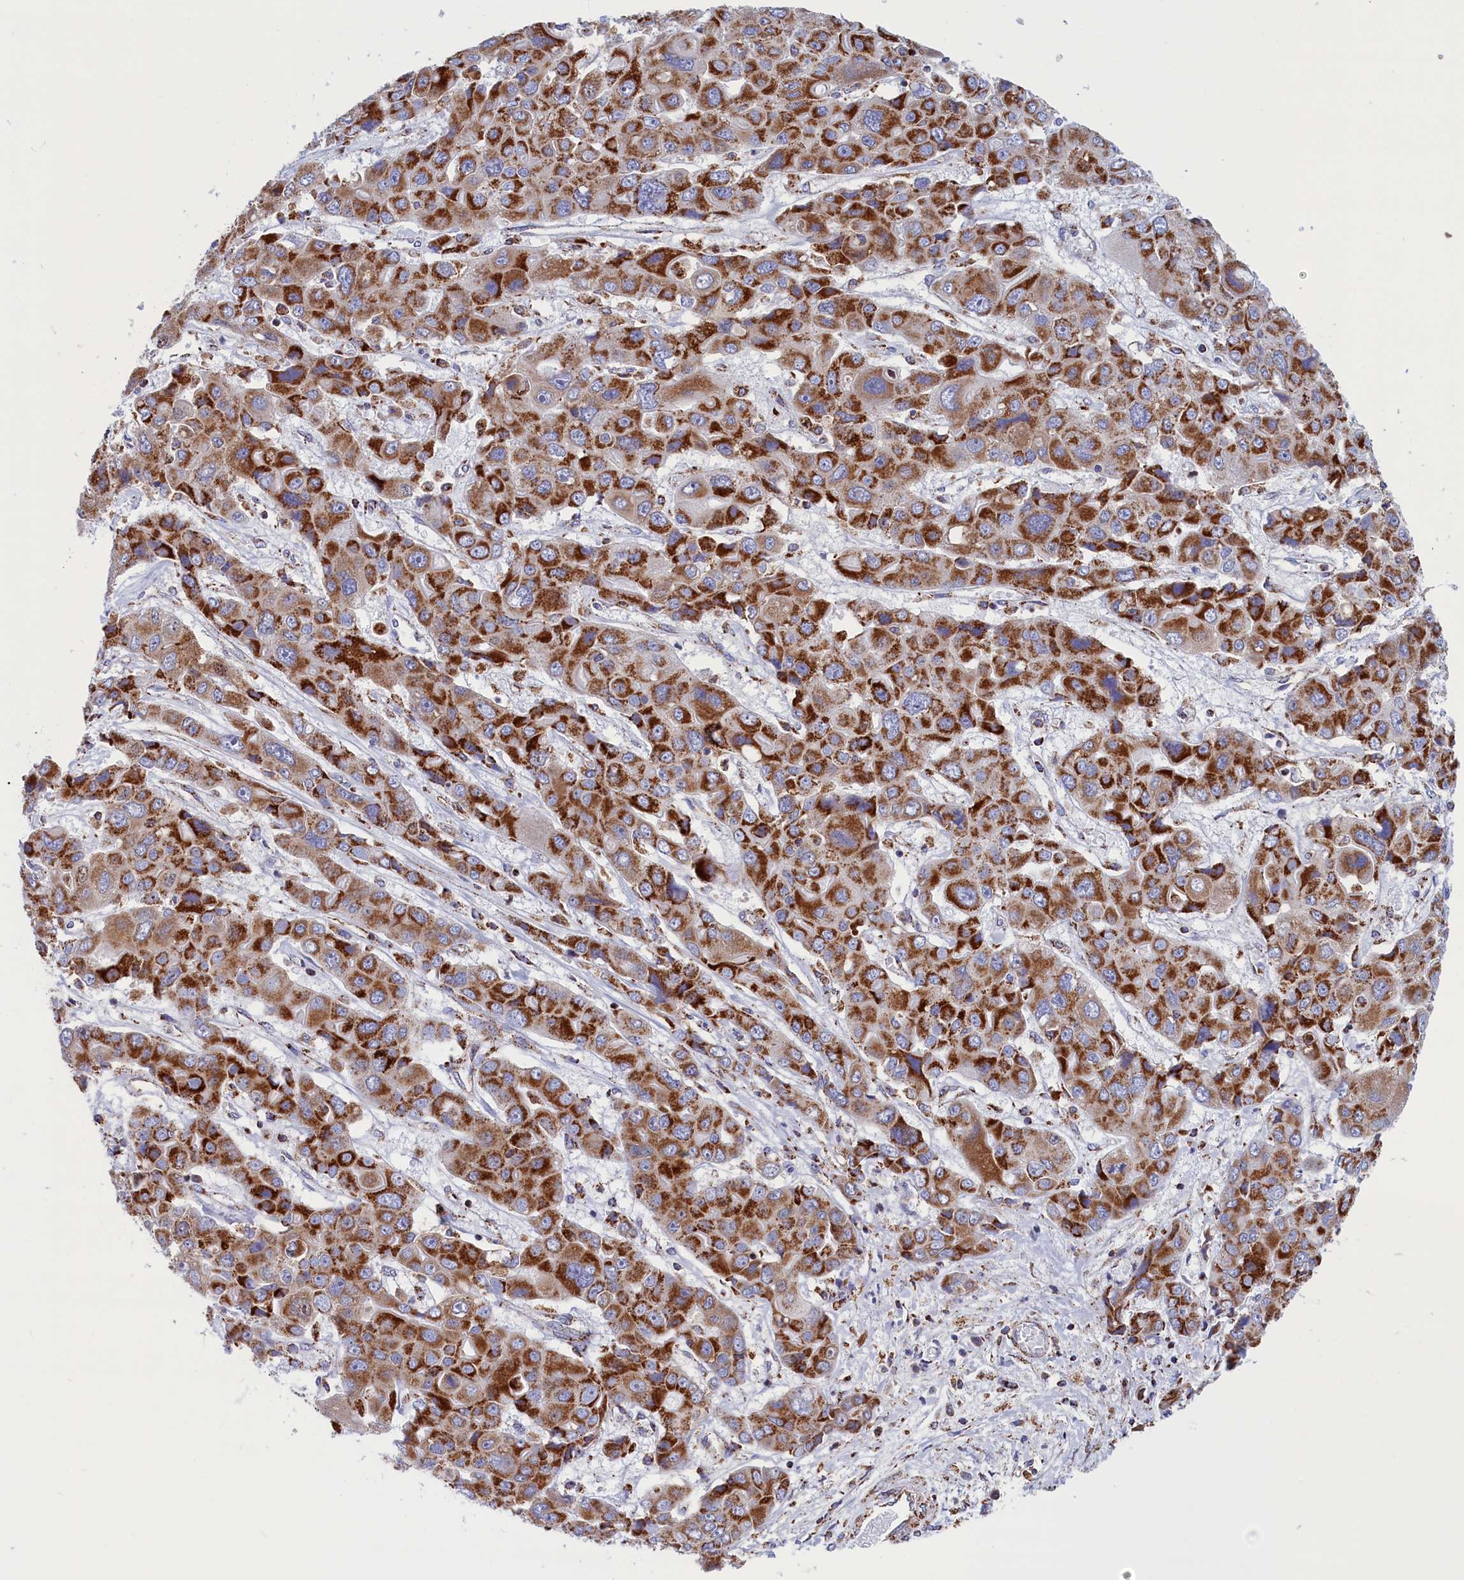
{"staining": {"intensity": "strong", "quantity": "25%-75%", "location": "cytoplasmic/membranous"}, "tissue": "liver cancer", "cell_type": "Tumor cells", "image_type": "cancer", "snomed": [{"axis": "morphology", "description": "Cholangiocarcinoma"}, {"axis": "topography", "description": "Liver"}], "caption": "This image demonstrates IHC staining of liver cancer (cholangiocarcinoma), with high strong cytoplasmic/membranous staining in about 25%-75% of tumor cells.", "gene": "WDR83", "patient": {"sex": "male", "age": 67}}